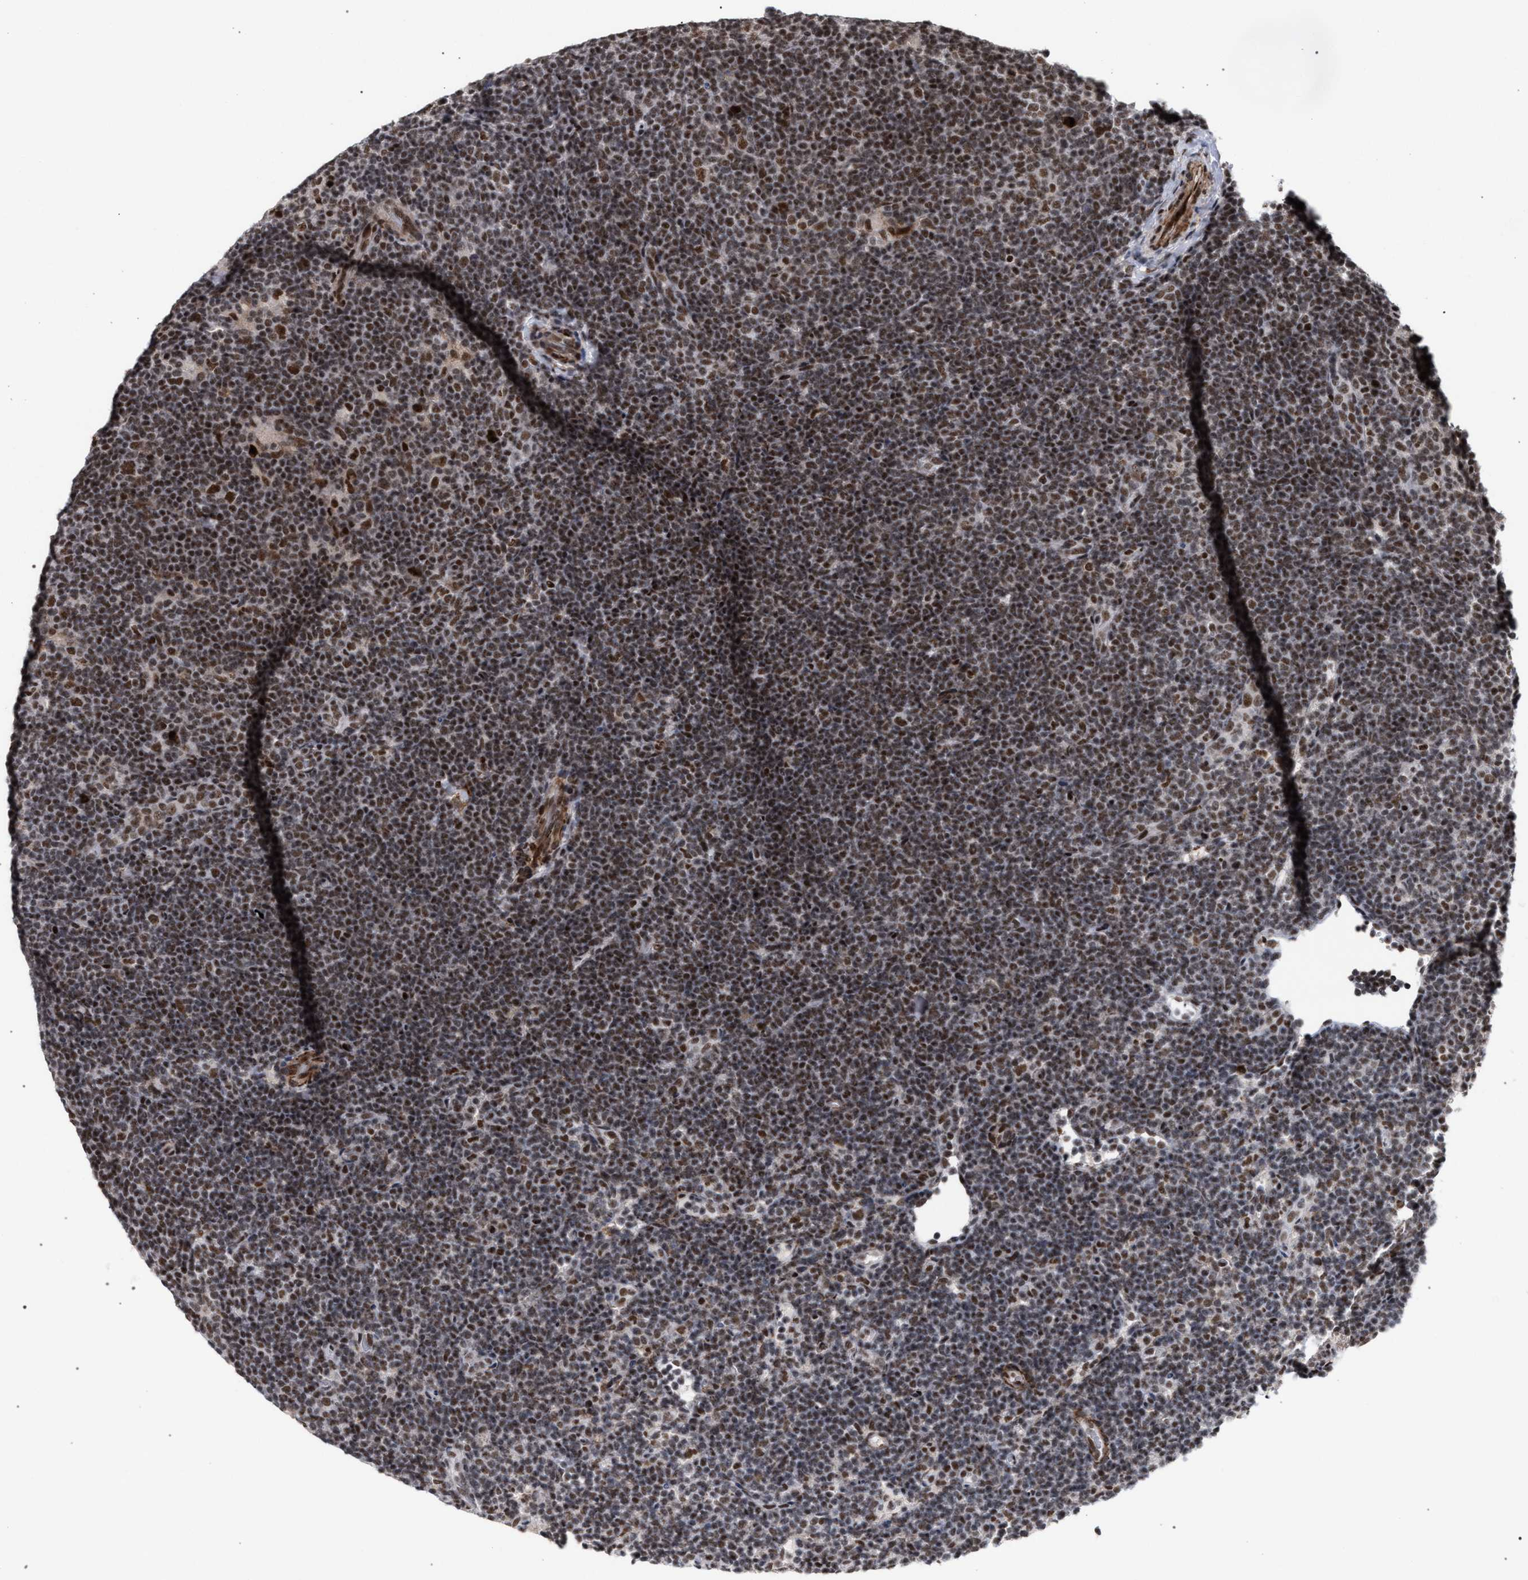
{"staining": {"intensity": "moderate", "quantity": ">75%", "location": "nuclear"}, "tissue": "lymphoma", "cell_type": "Tumor cells", "image_type": "cancer", "snomed": [{"axis": "morphology", "description": "Hodgkin's disease, NOS"}, {"axis": "topography", "description": "Lymph node"}], "caption": "Human lymphoma stained with a protein marker displays moderate staining in tumor cells.", "gene": "SCAF4", "patient": {"sex": "female", "age": 57}}